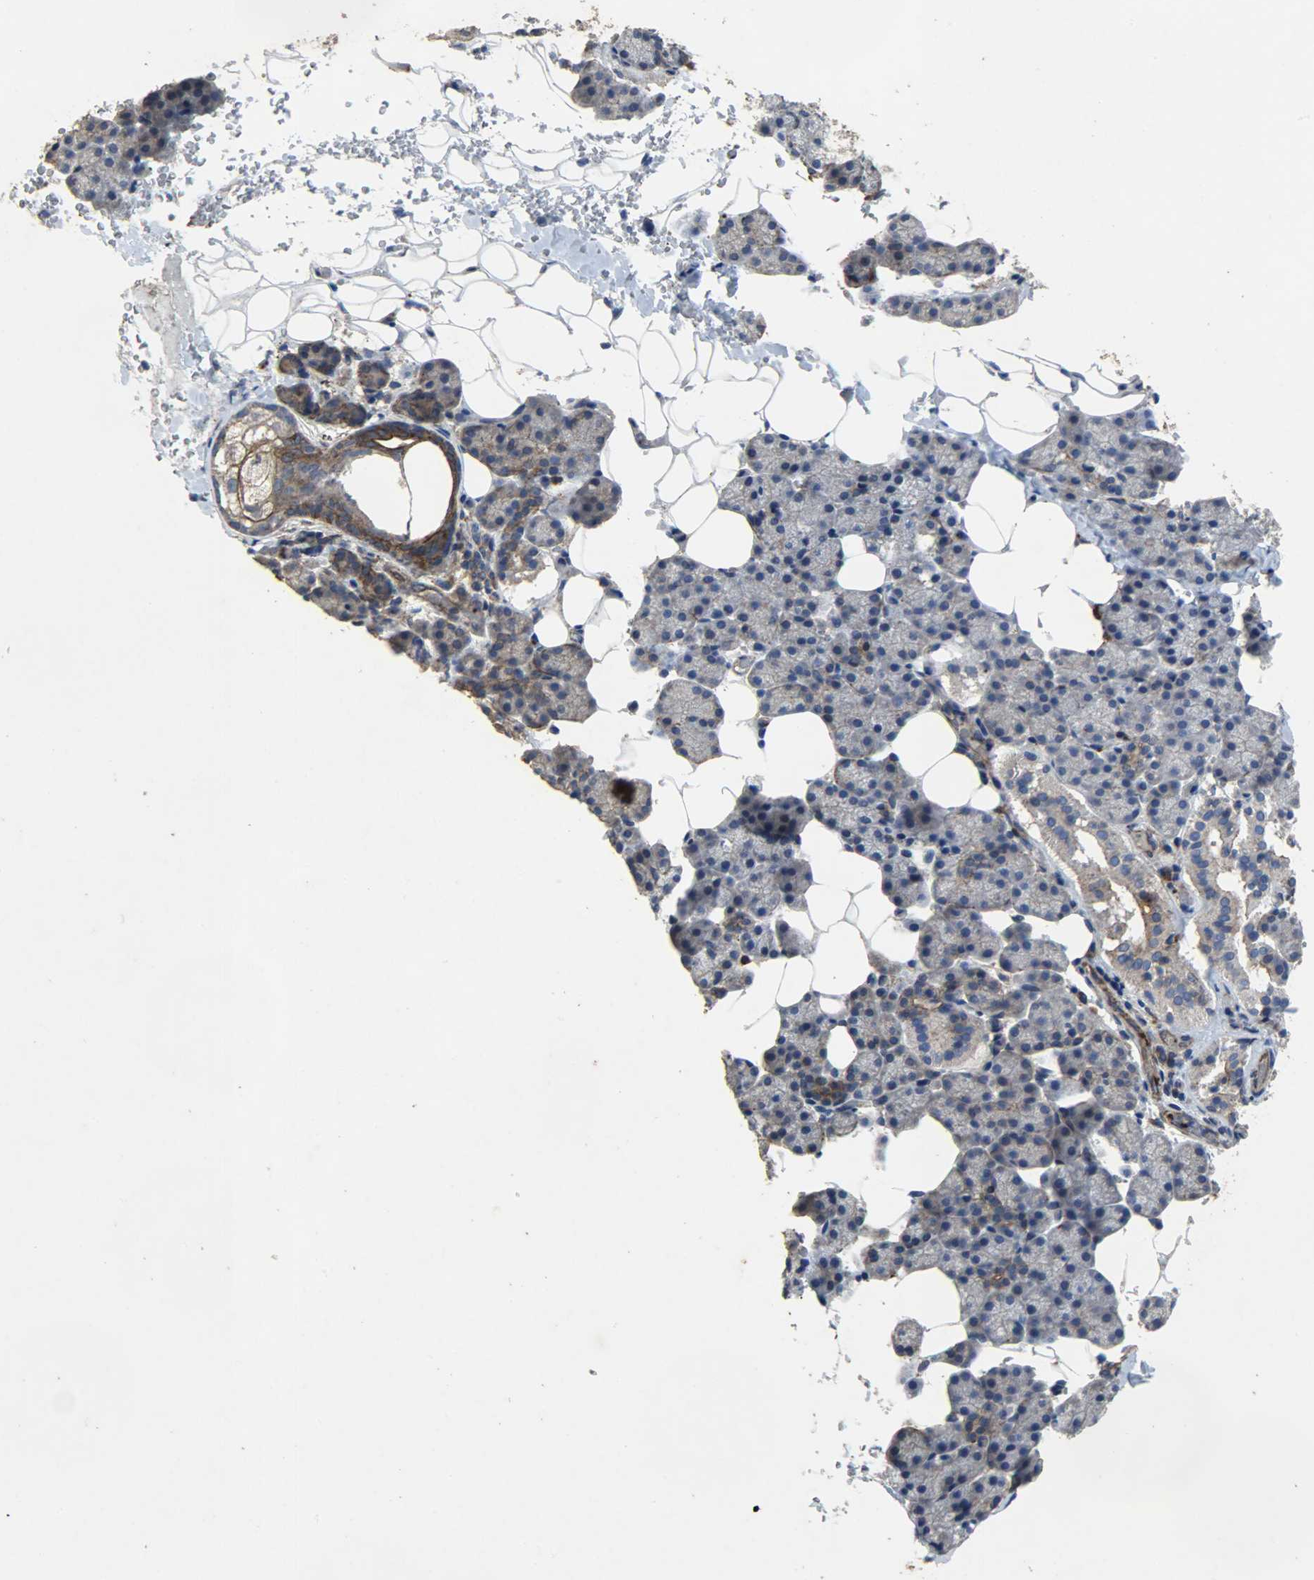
{"staining": {"intensity": "weak", "quantity": "<25%", "location": "cytoplasmic/membranous"}, "tissue": "salivary gland", "cell_type": "Glandular cells", "image_type": "normal", "snomed": [{"axis": "morphology", "description": "Normal tissue, NOS"}, {"axis": "topography", "description": "Lymph node"}, {"axis": "topography", "description": "Salivary gland"}], "caption": "This is an immunohistochemistry (IHC) image of benign salivary gland. There is no expression in glandular cells.", "gene": "TPM4", "patient": {"sex": "male", "age": 8}}